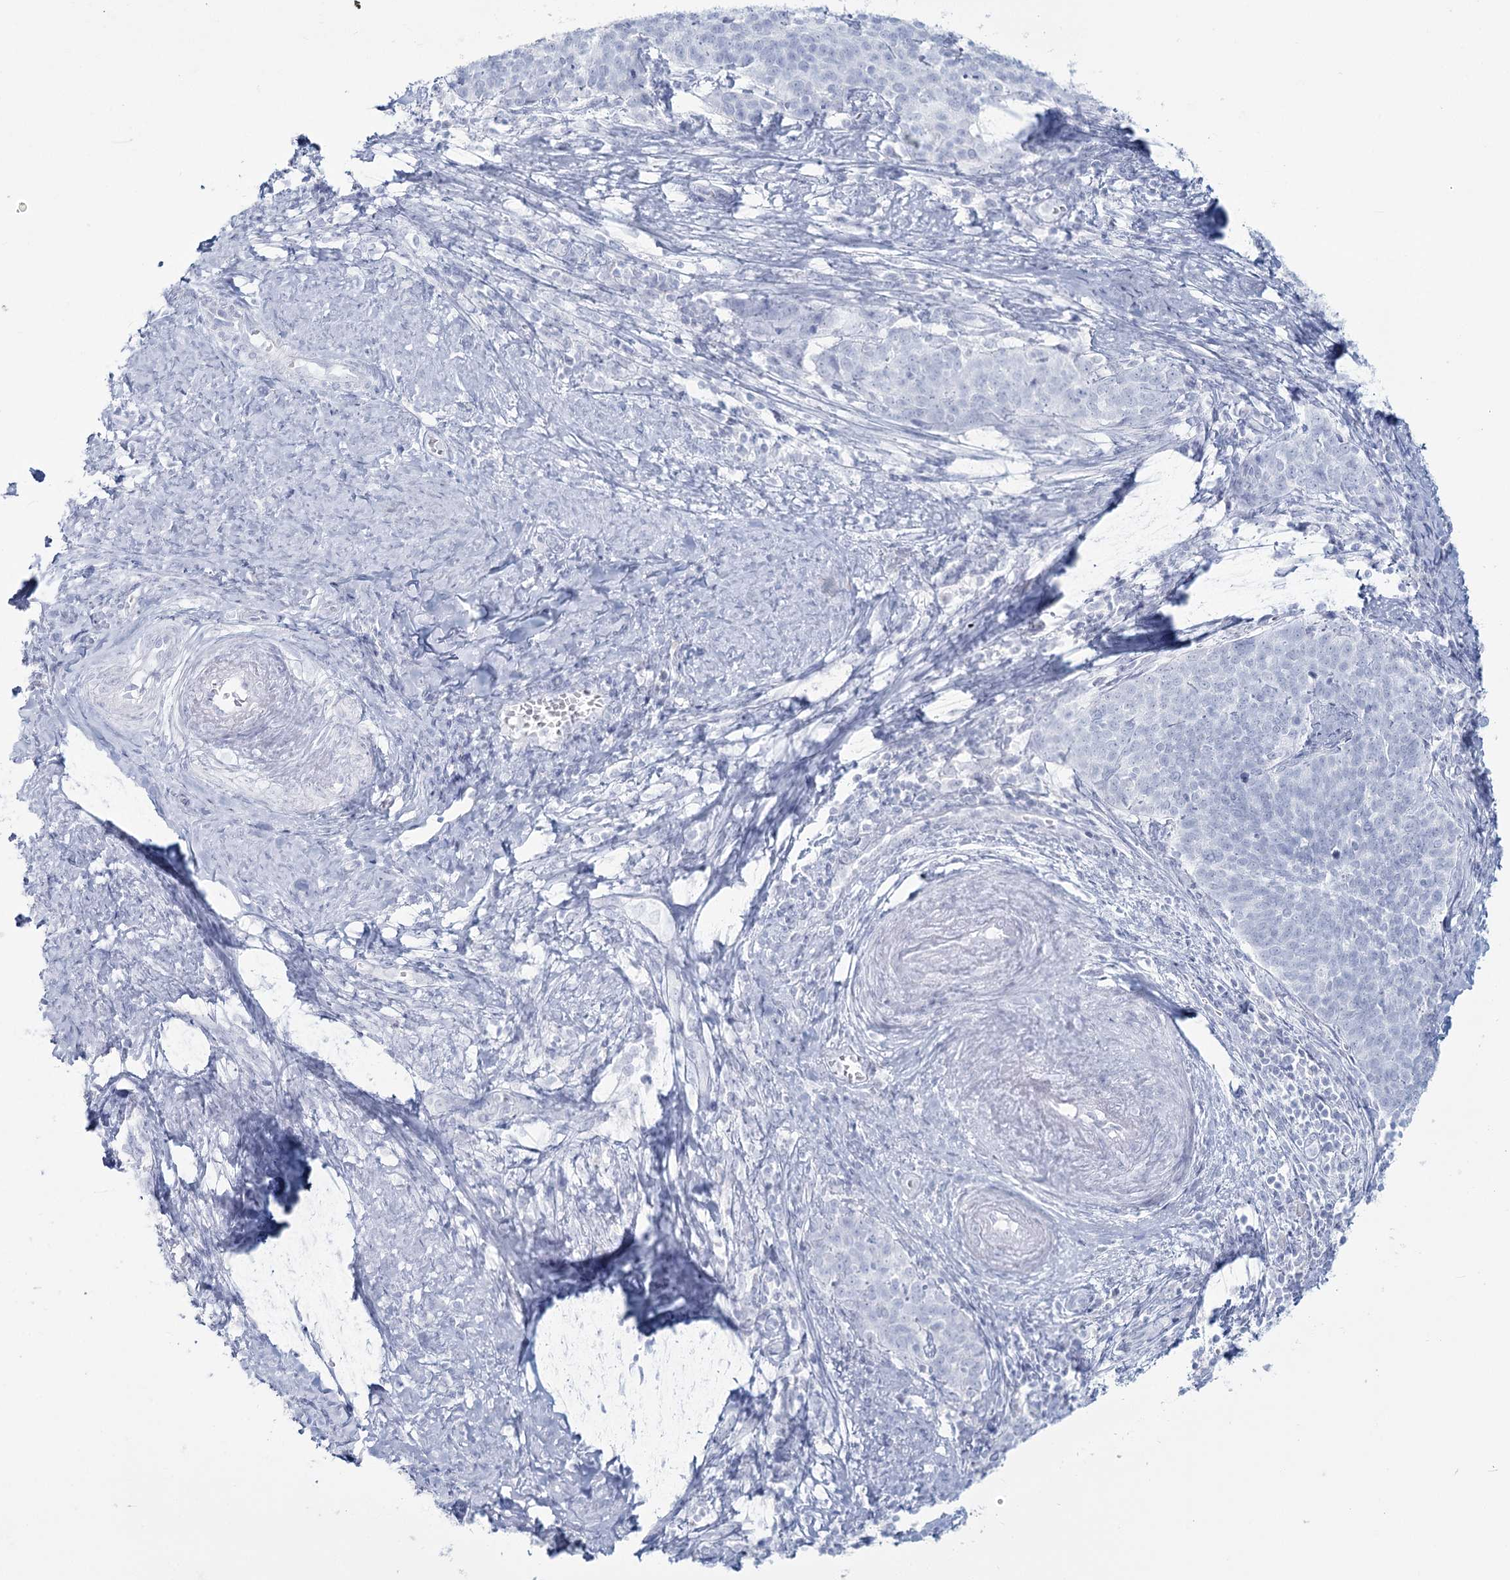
{"staining": {"intensity": "negative", "quantity": "none", "location": "none"}, "tissue": "cervical cancer", "cell_type": "Tumor cells", "image_type": "cancer", "snomed": [{"axis": "morphology", "description": "Squamous cell carcinoma, NOS"}, {"axis": "topography", "description": "Cervix"}], "caption": "Cervical cancer was stained to show a protein in brown. There is no significant staining in tumor cells.", "gene": "SLC6A19", "patient": {"sex": "female", "age": 39}}